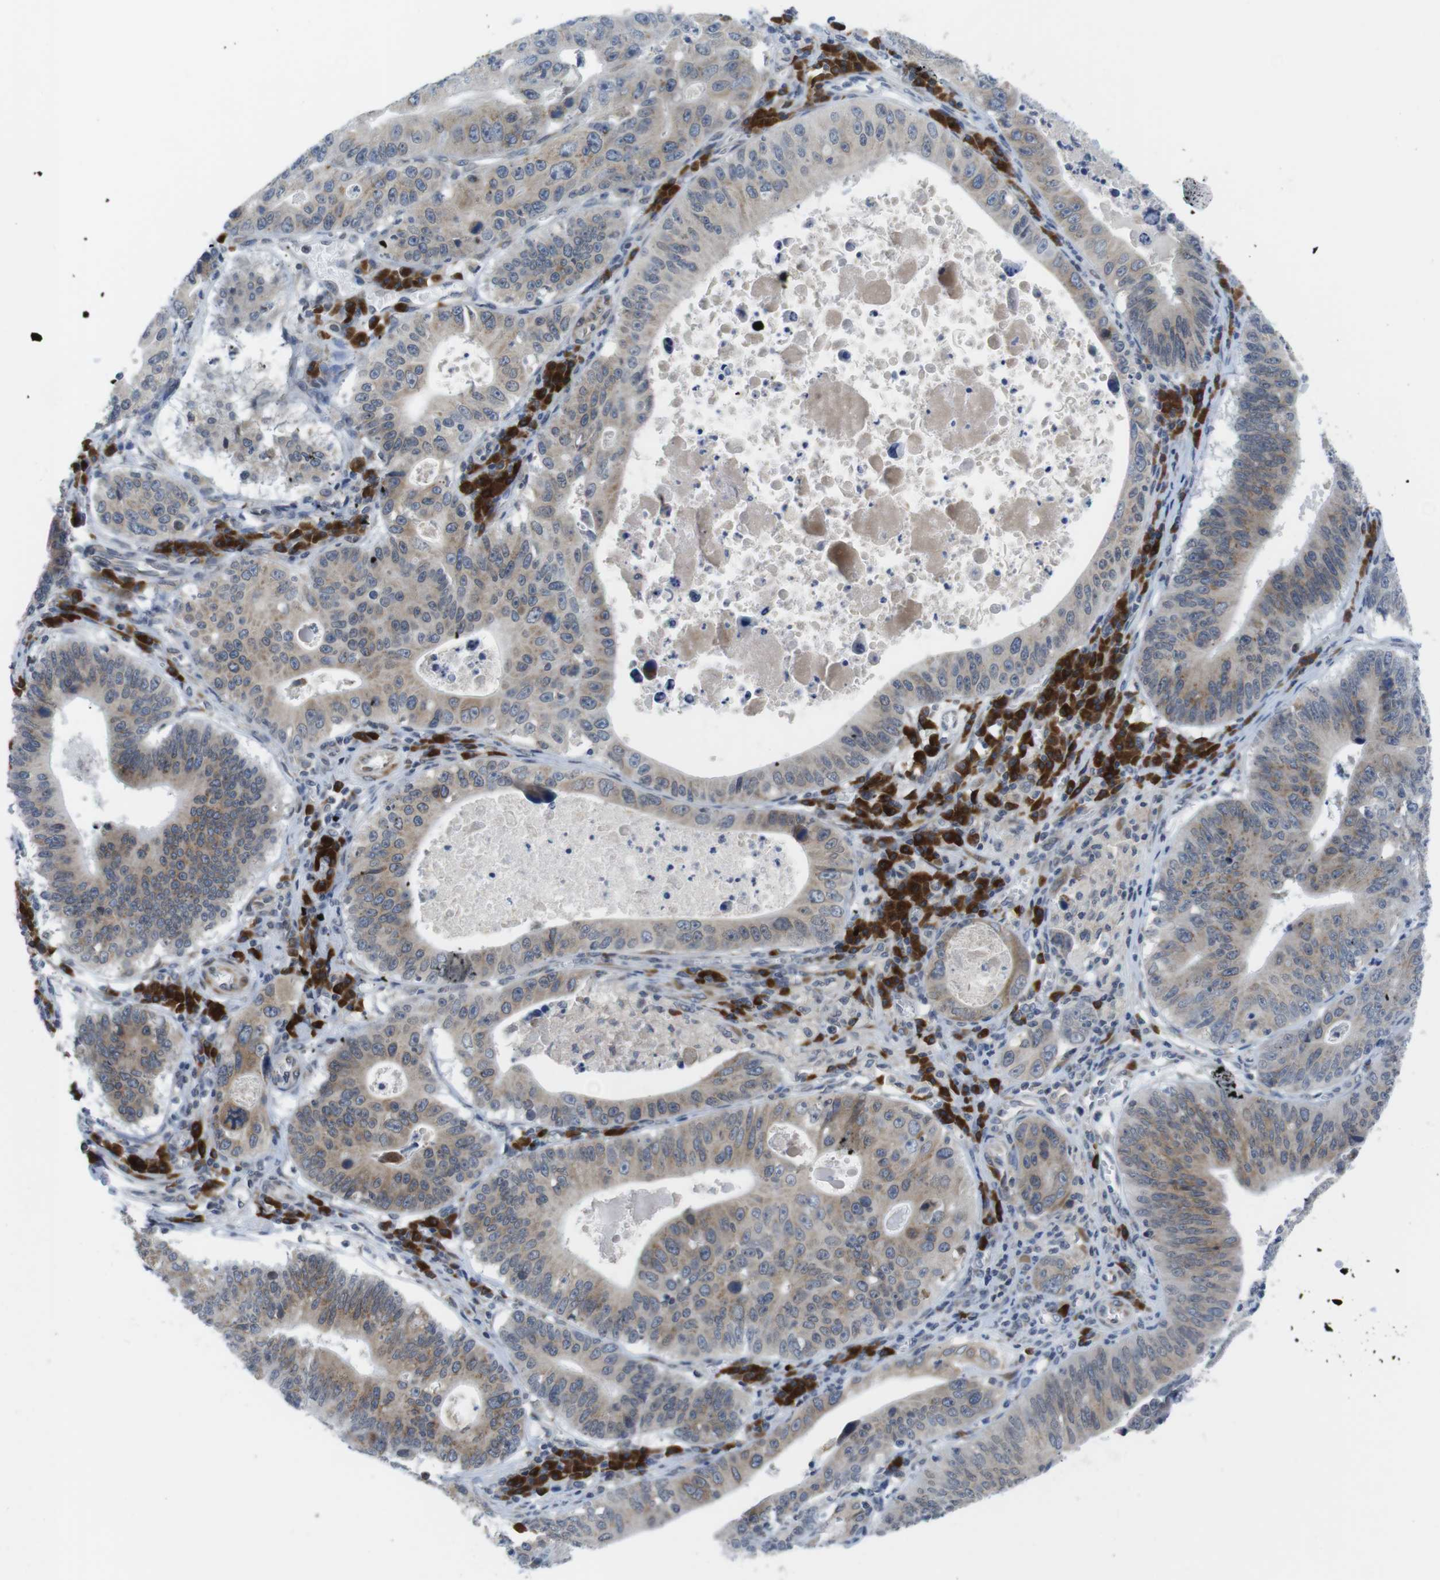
{"staining": {"intensity": "moderate", "quantity": ">75%", "location": "cytoplasmic/membranous"}, "tissue": "stomach cancer", "cell_type": "Tumor cells", "image_type": "cancer", "snomed": [{"axis": "morphology", "description": "Adenocarcinoma, NOS"}, {"axis": "topography", "description": "Stomach"}], "caption": "Tumor cells show medium levels of moderate cytoplasmic/membranous staining in about >75% of cells in adenocarcinoma (stomach). Immunohistochemistry (ihc) stains the protein in brown and the nuclei are stained blue.", "gene": "ERGIC3", "patient": {"sex": "male", "age": 59}}